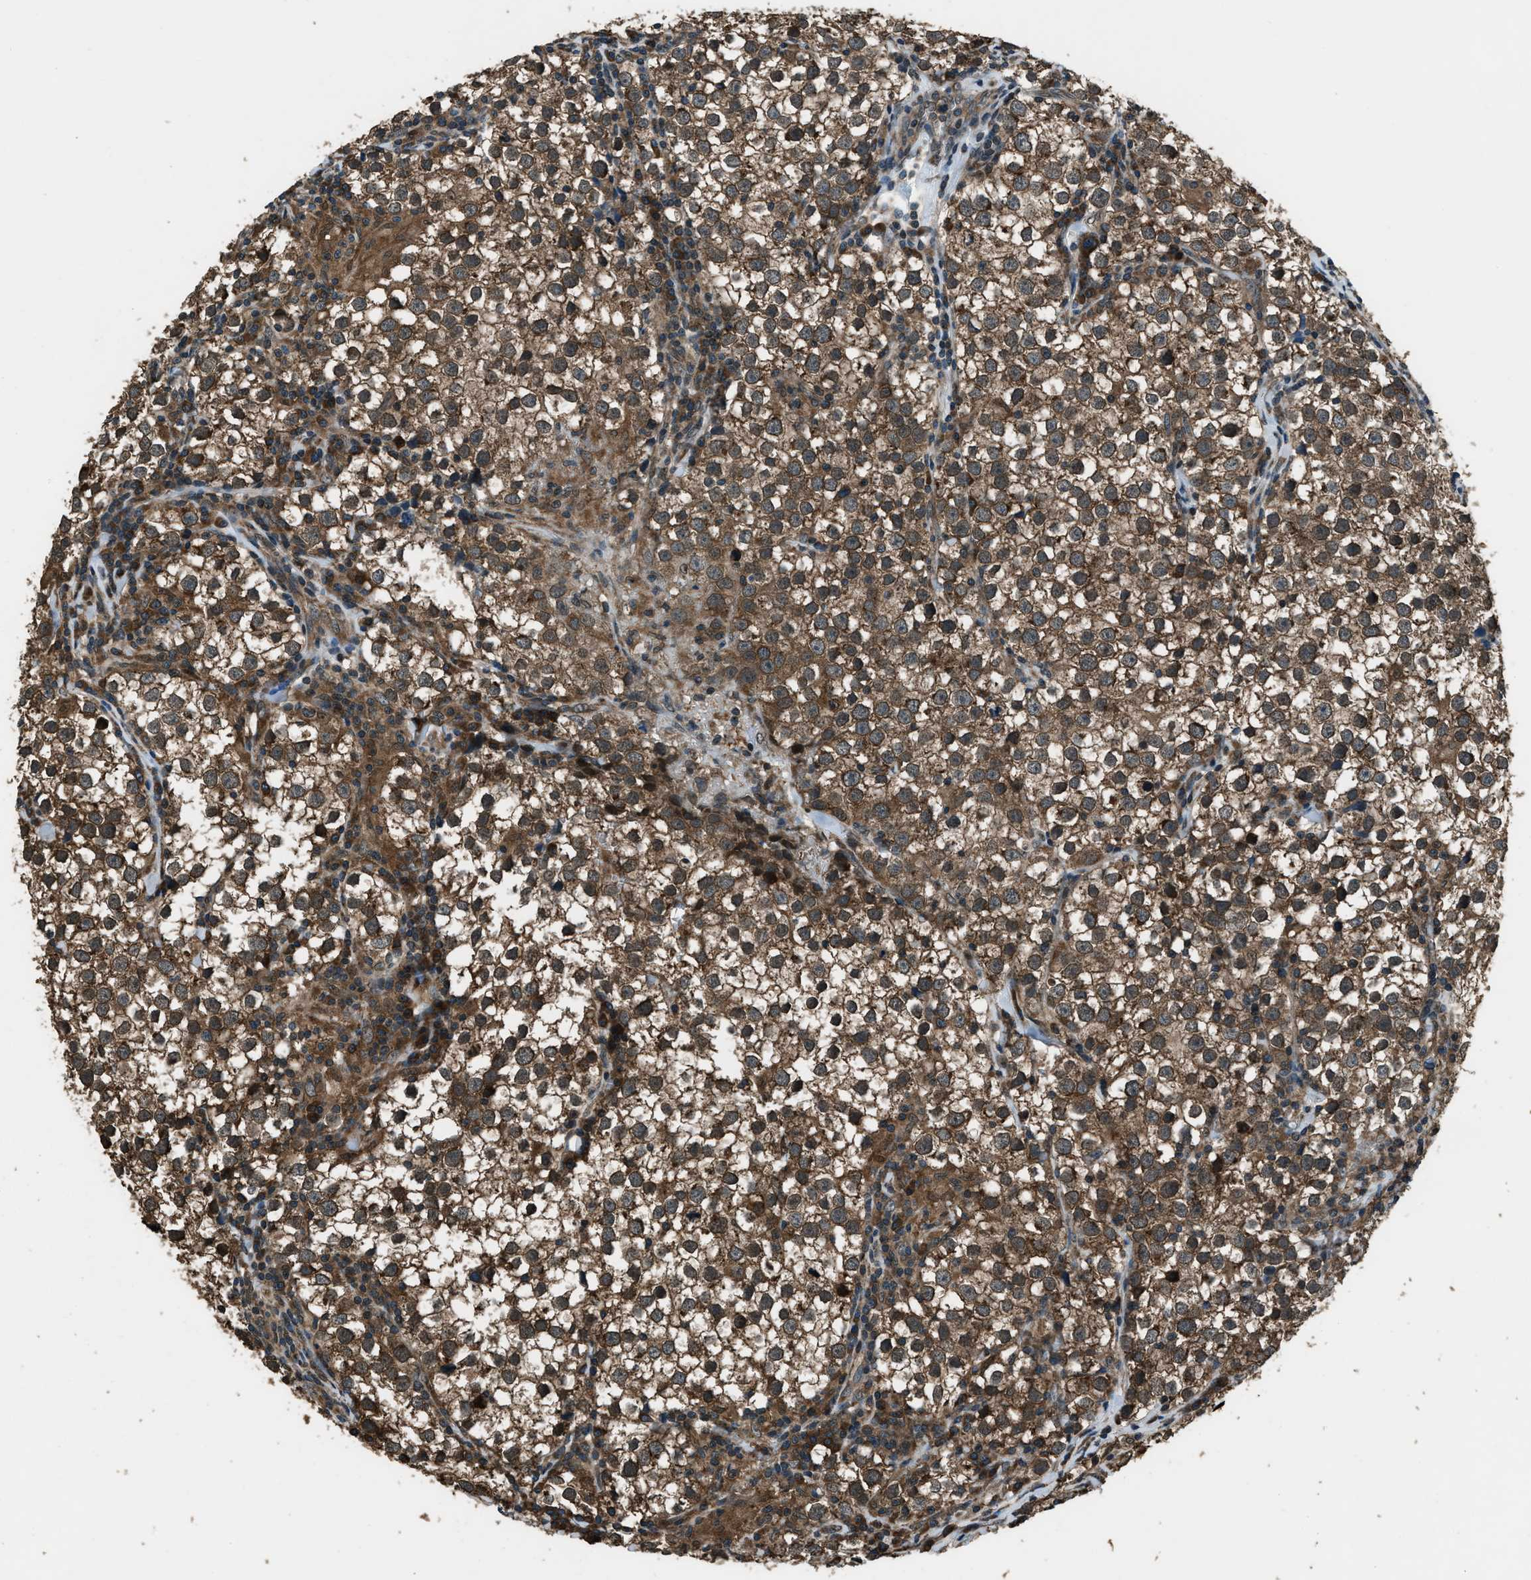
{"staining": {"intensity": "moderate", "quantity": ">75%", "location": "cytoplasmic/membranous"}, "tissue": "testis cancer", "cell_type": "Tumor cells", "image_type": "cancer", "snomed": [{"axis": "morphology", "description": "Seminoma, NOS"}, {"axis": "morphology", "description": "Carcinoma, Embryonal, NOS"}, {"axis": "topography", "description": "Testis"}], "caption": "Tumor cells reveal medium levels of moderate cytoplasmic/membranous expression in approximately >75% of cells in testis cancer.", "gene": "TRIM4", "patient": {"sex": "male", "age": 36}}